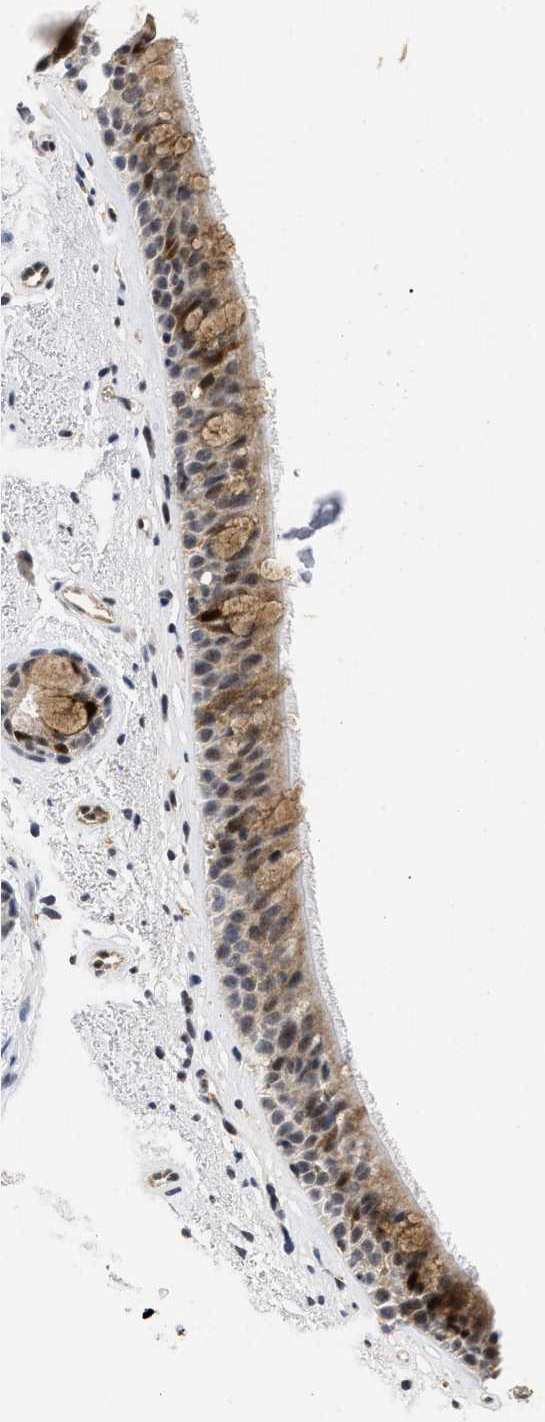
{"staining": {"intensity": "strong", "quantity": ">75%", "location": "cytoplasmic/membranous,nuclear"}, "tissue": "bronchus", "cell_type": "Respiratory epithelial cells", "image_type": "normal", "snomed": [{"axis": "morphology", "description": "Normal tissue, NOS"}, {"axis": "topography", "description": "Bronchus"}], "caption": "High-power microscopy captured an immunohistochemistry (IHC) photomicrograph of normal bronchus, revealing strong cytoplasmic/membranous,nuclear staining in approximately >75% of respiratory epithelial cells. Immunohistochemistry (ihc) stains the protein of interest in brown and the nuclei are stained blue.", "gene": "HIF1A", "patient": {"sex": "female", "age": 54}}